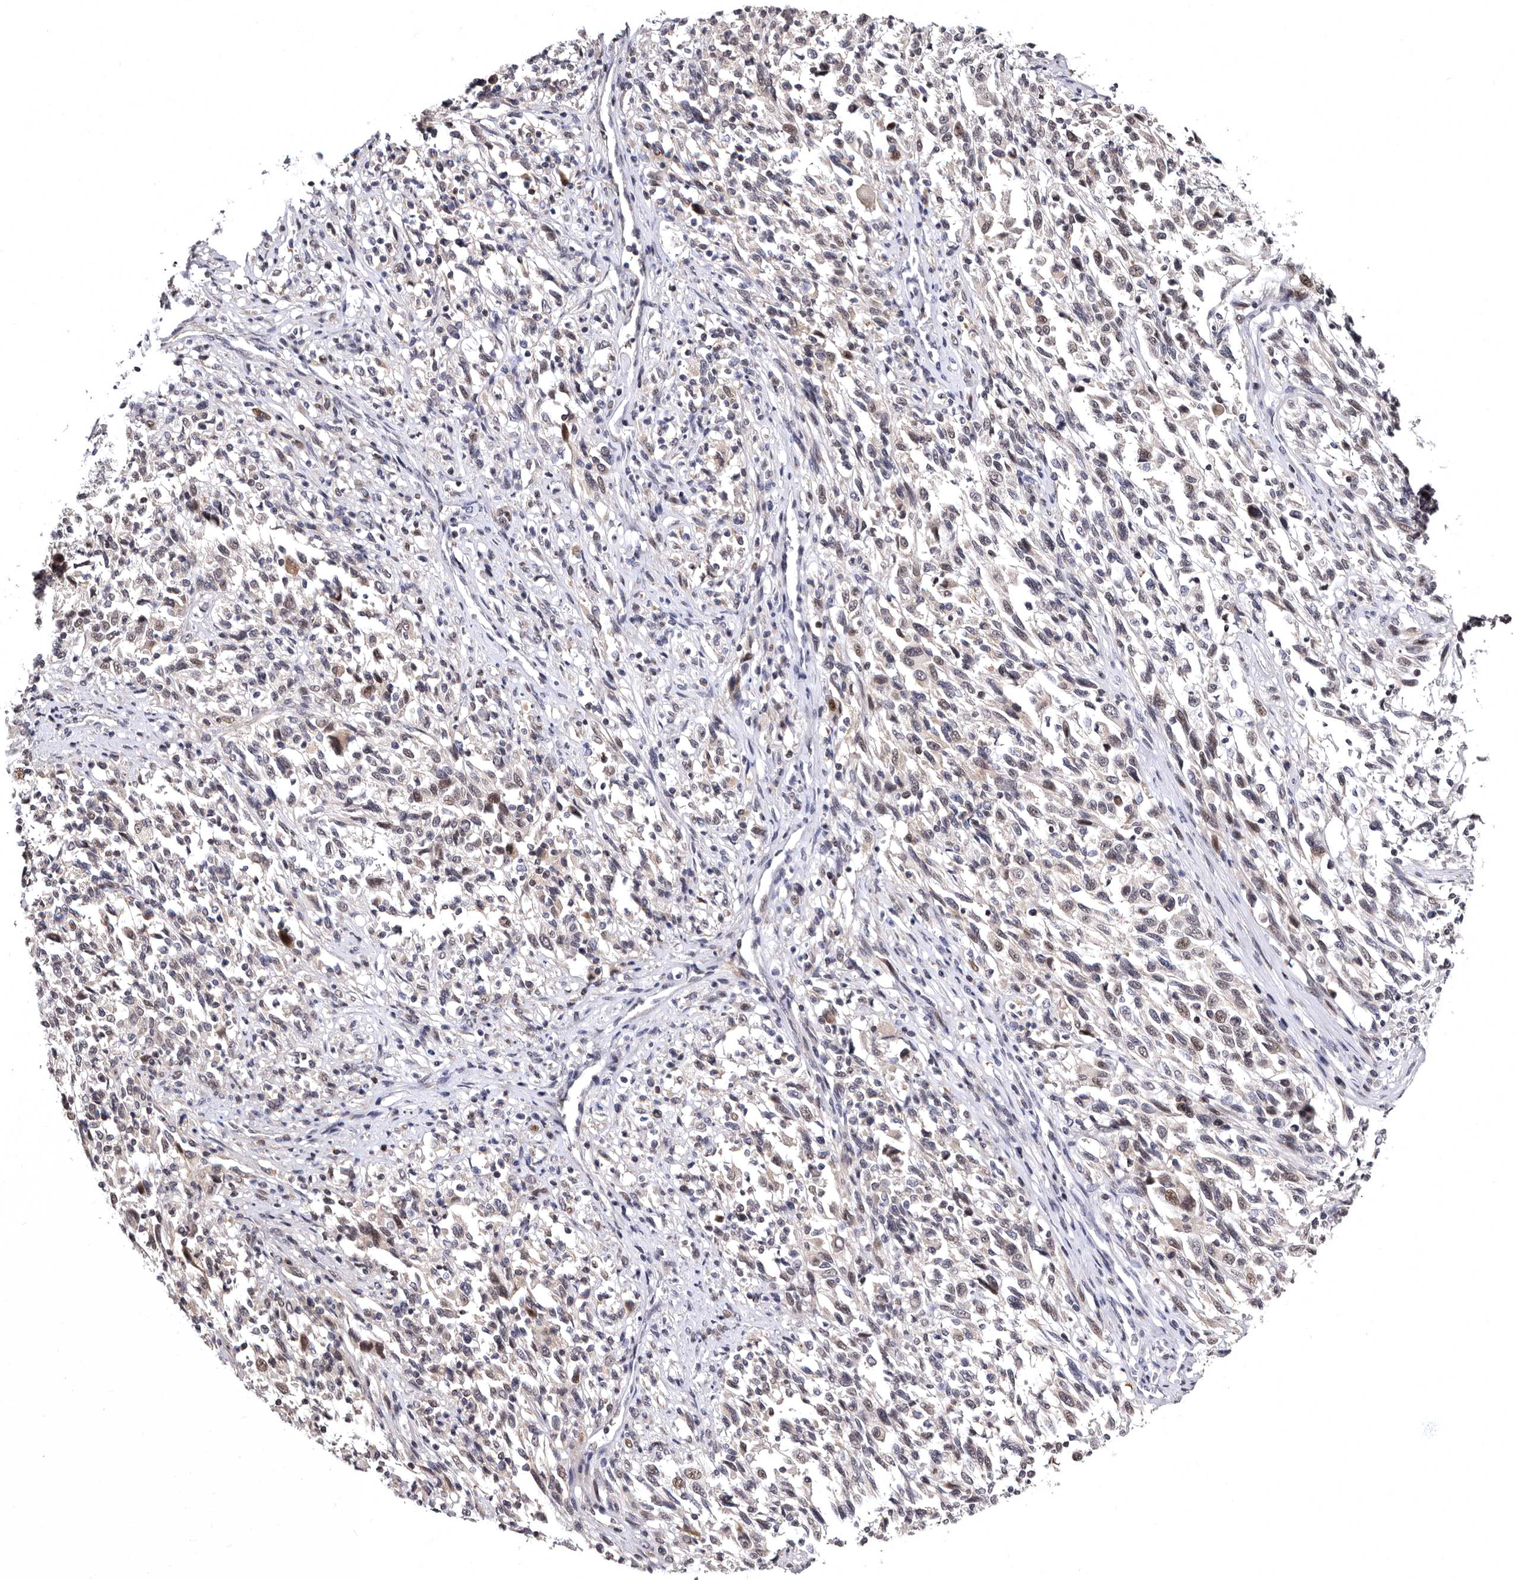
{"staining": {"intensity": "weak", "quantity": "25%-75%", "location": "cytoplasmic/membranous,nuclear"}, "tissue": "melanoma", "cell_type": "Tumor cells", "image_type": "cancer", "snomed": [{"axis": "morphology", "description": "Malignant melanoma, Metastatic site"}, {"axis": "topography", "description": "Lymph node"}], "caption": "The histopathology image exhibits a brown stain indicating the presence of a protein in the cytoplasmic/membranous and nuclear of tumor cells in malignant melanoma (metastatic site).", "gene": "PHF20L1", "patient": {"sex": "male", "age": 61}}